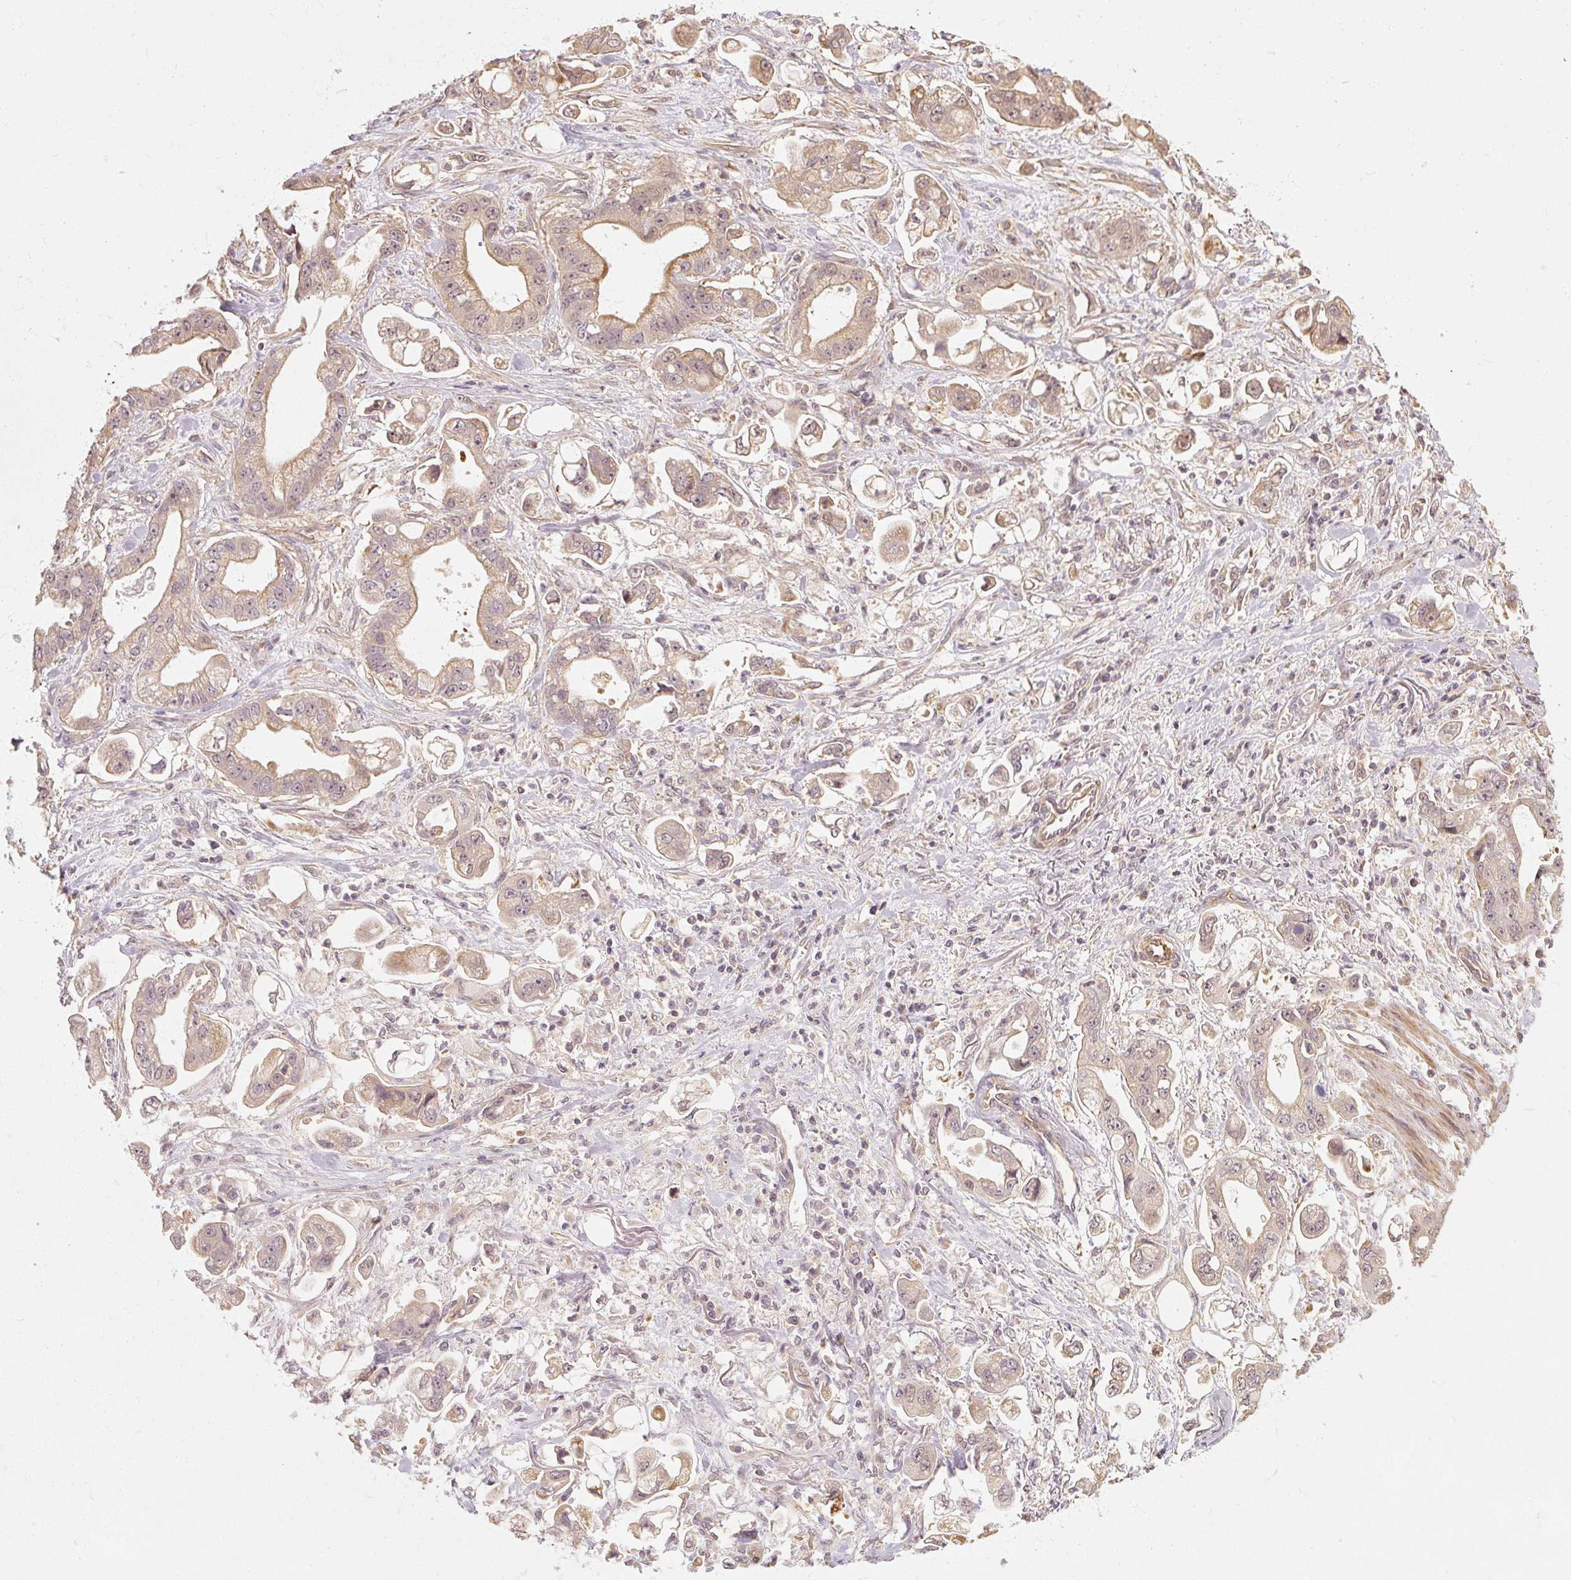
{"staining": {"intensity": "weak", "quantity": "25%-75%", "location": "cytoplasmic/membranous"}, "tissue": "stomach cancer", "cell_type": "Tumor cells", "image_type": "cancer", "snomed": [{"axis": "morphology", "description": "Adenocarcinoma, NOS"}, {"axis": "topography", "description": "Stomach"}], "caption": "Adenocarcinoma (stomach) stained with DAB (3,3'-diaminobenzidine) immunohistochemistry displays low levels of weak cytoplasmic/membranous staining in about 25%-75% of tumor cells. The staining was performed using DAB to visualize the protein expression in brown, while the nuclei were stained in blue with hematoxylin (Magnification: 20x).", "gene": "RB1CC1", "patient": {"sex": "male", "age": 62}}